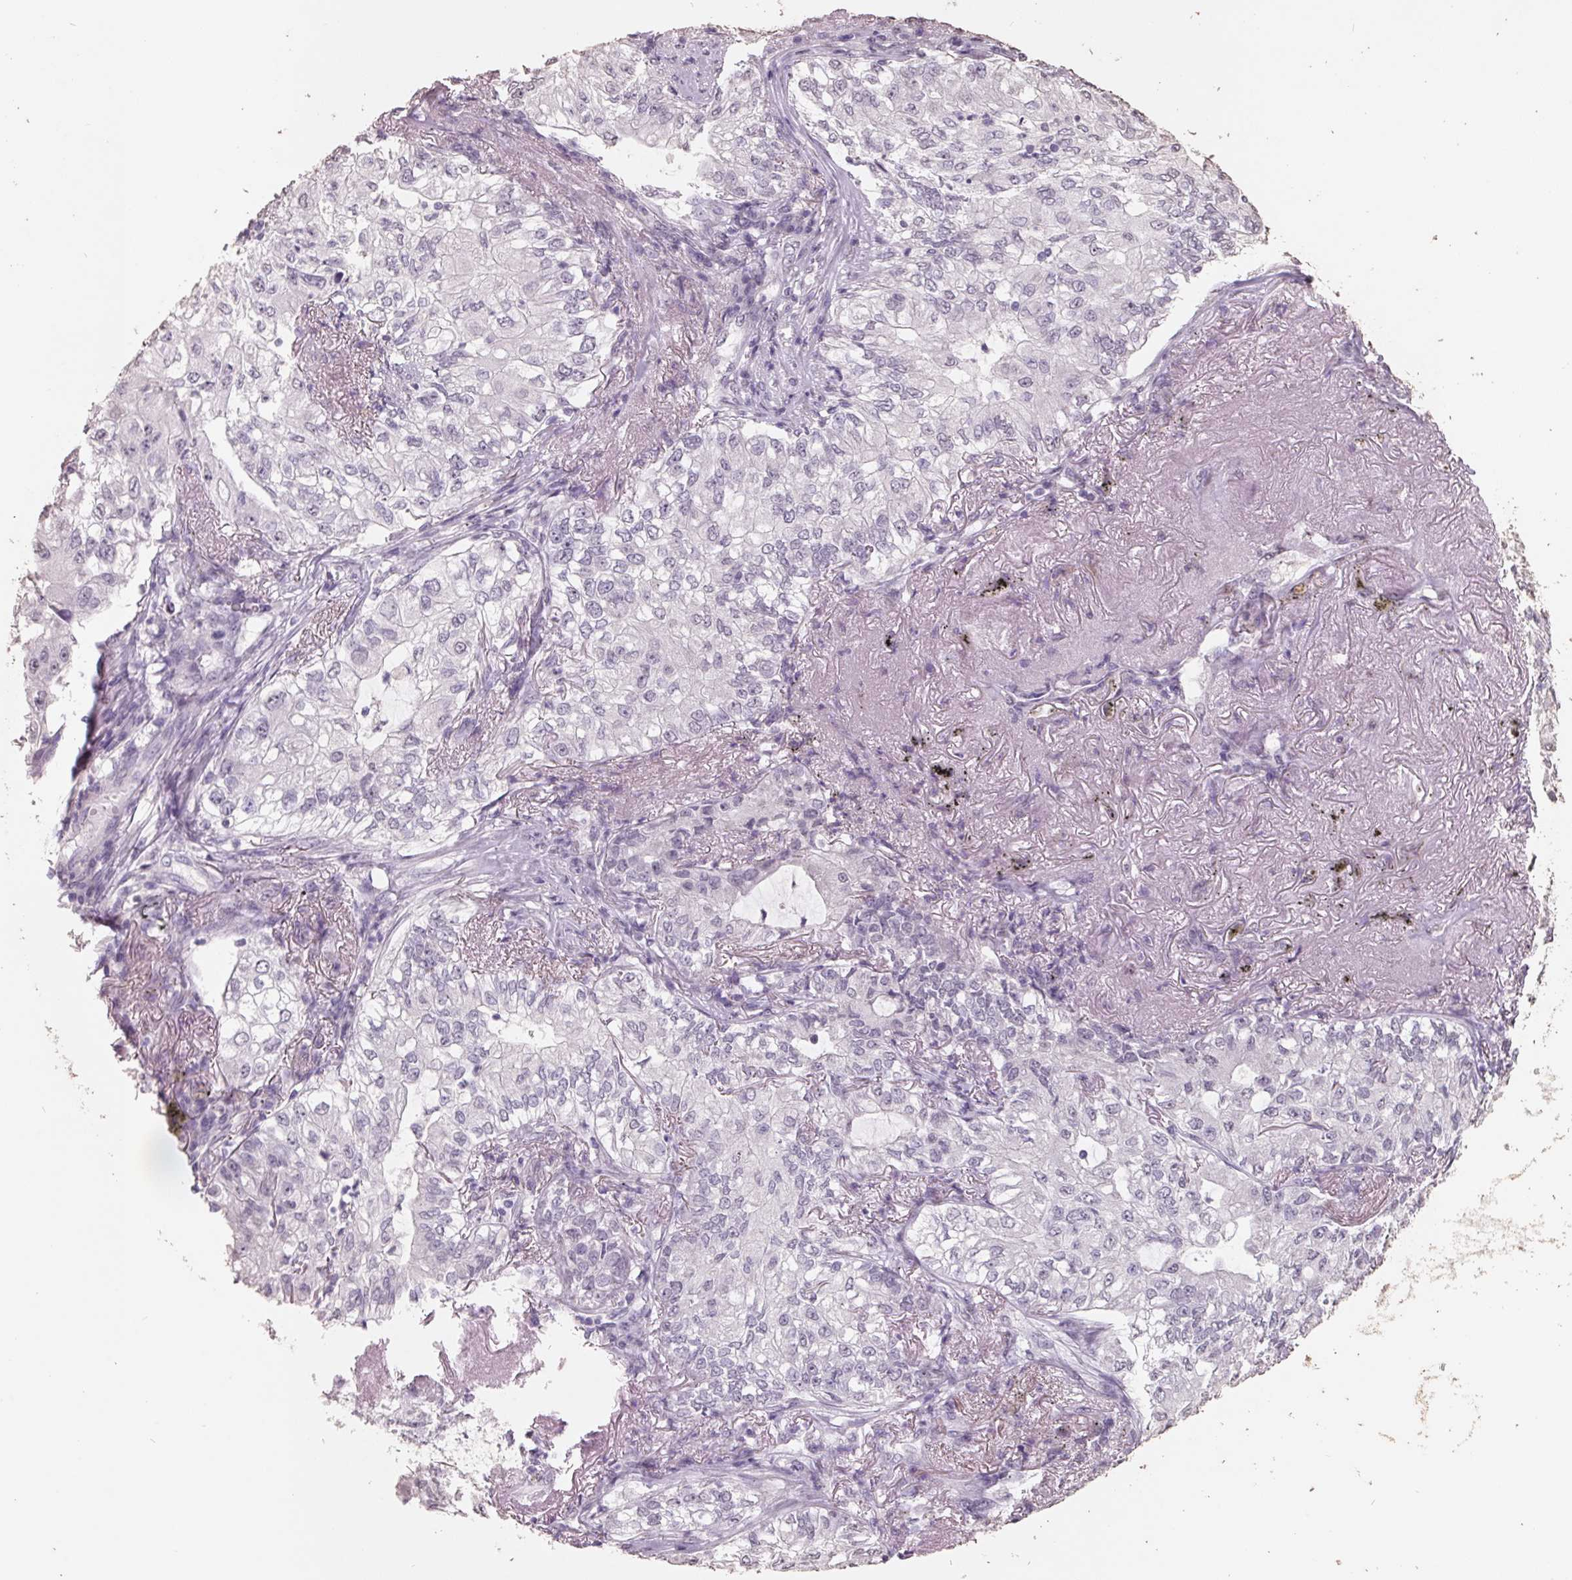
{"staining": {"intensity": "negative", "quantity": "none", "location": "none"}, "tissue": "lung cancer", "cell_type": "Tumor cells", "image_type": "cancer", "snomed": [{"axis": "morphology", "description": "Adenocarcinoma, NOS"}, {"axis": "topography", "description": "Lung"}], "caption": "A high-resolution image shows immunohistochemistry (IHC) staining of lung cancer, which demonstrates no significant expression in tumor cells.", "gene": "FTCD", "patient": {"sex": "female", "age": 73}}